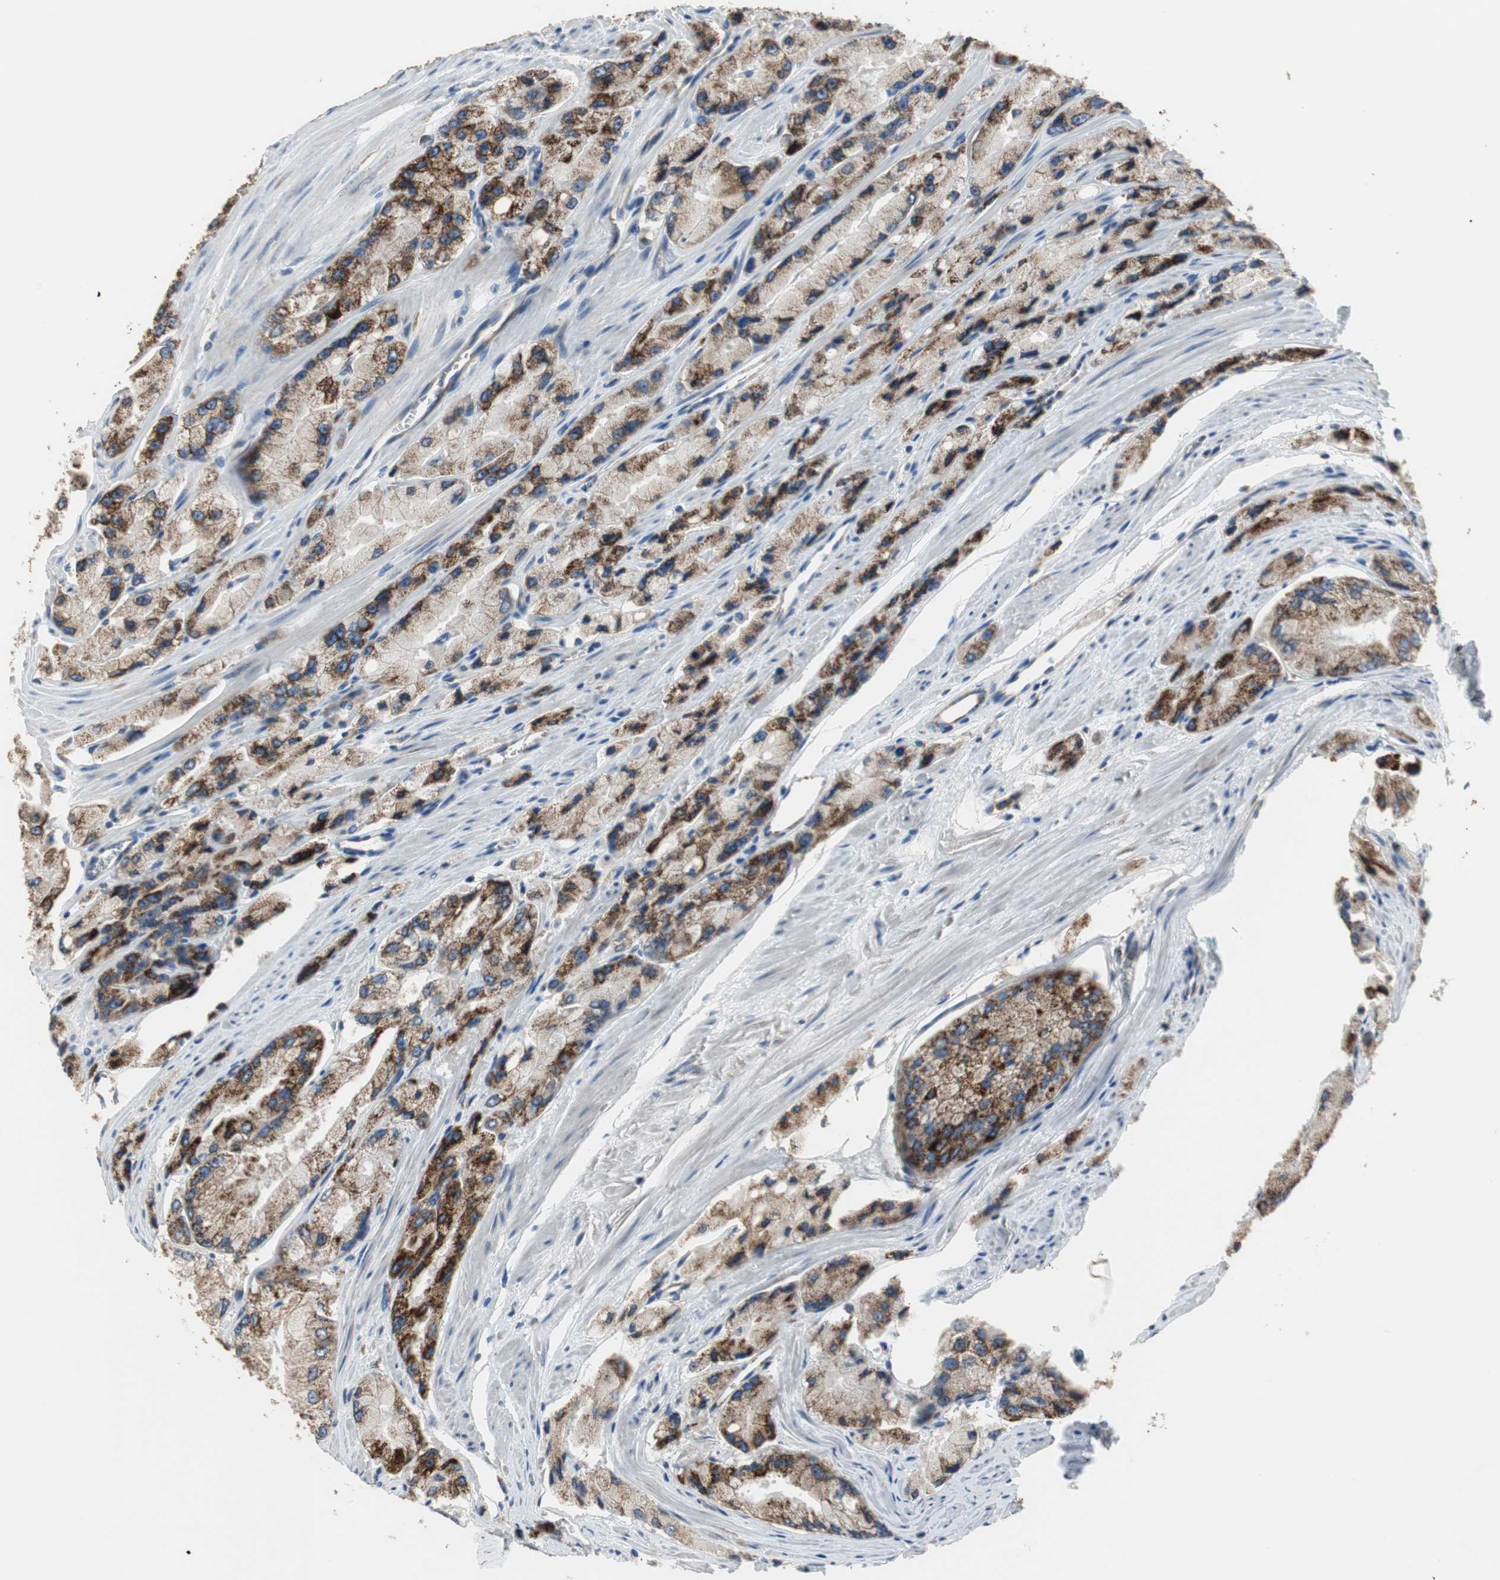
{"staining": {"intensity": "strong", "quantity": ">75%", "location": "cytoplasmic/membranous"}, "tissue": "prostate cancer", "cell_type": "Tumor cells", "image_type": "cancer", "snomed": [{"axis": "morphology", "description": "Adenocarcinoma, High grade"}, {"axis": "topography", "description": "Prostate"}], "caption": "Immunohistochemical staining of human prostate cancer (high-grade adenocarcinoma) displays strong cytoplasmic/membranous protein positivity in approximately >75% of tumor cells. (IHC, brightfield microscopy, high magnification).", "gene": "TST", "patient": {"sex": "male", "age": 58}}